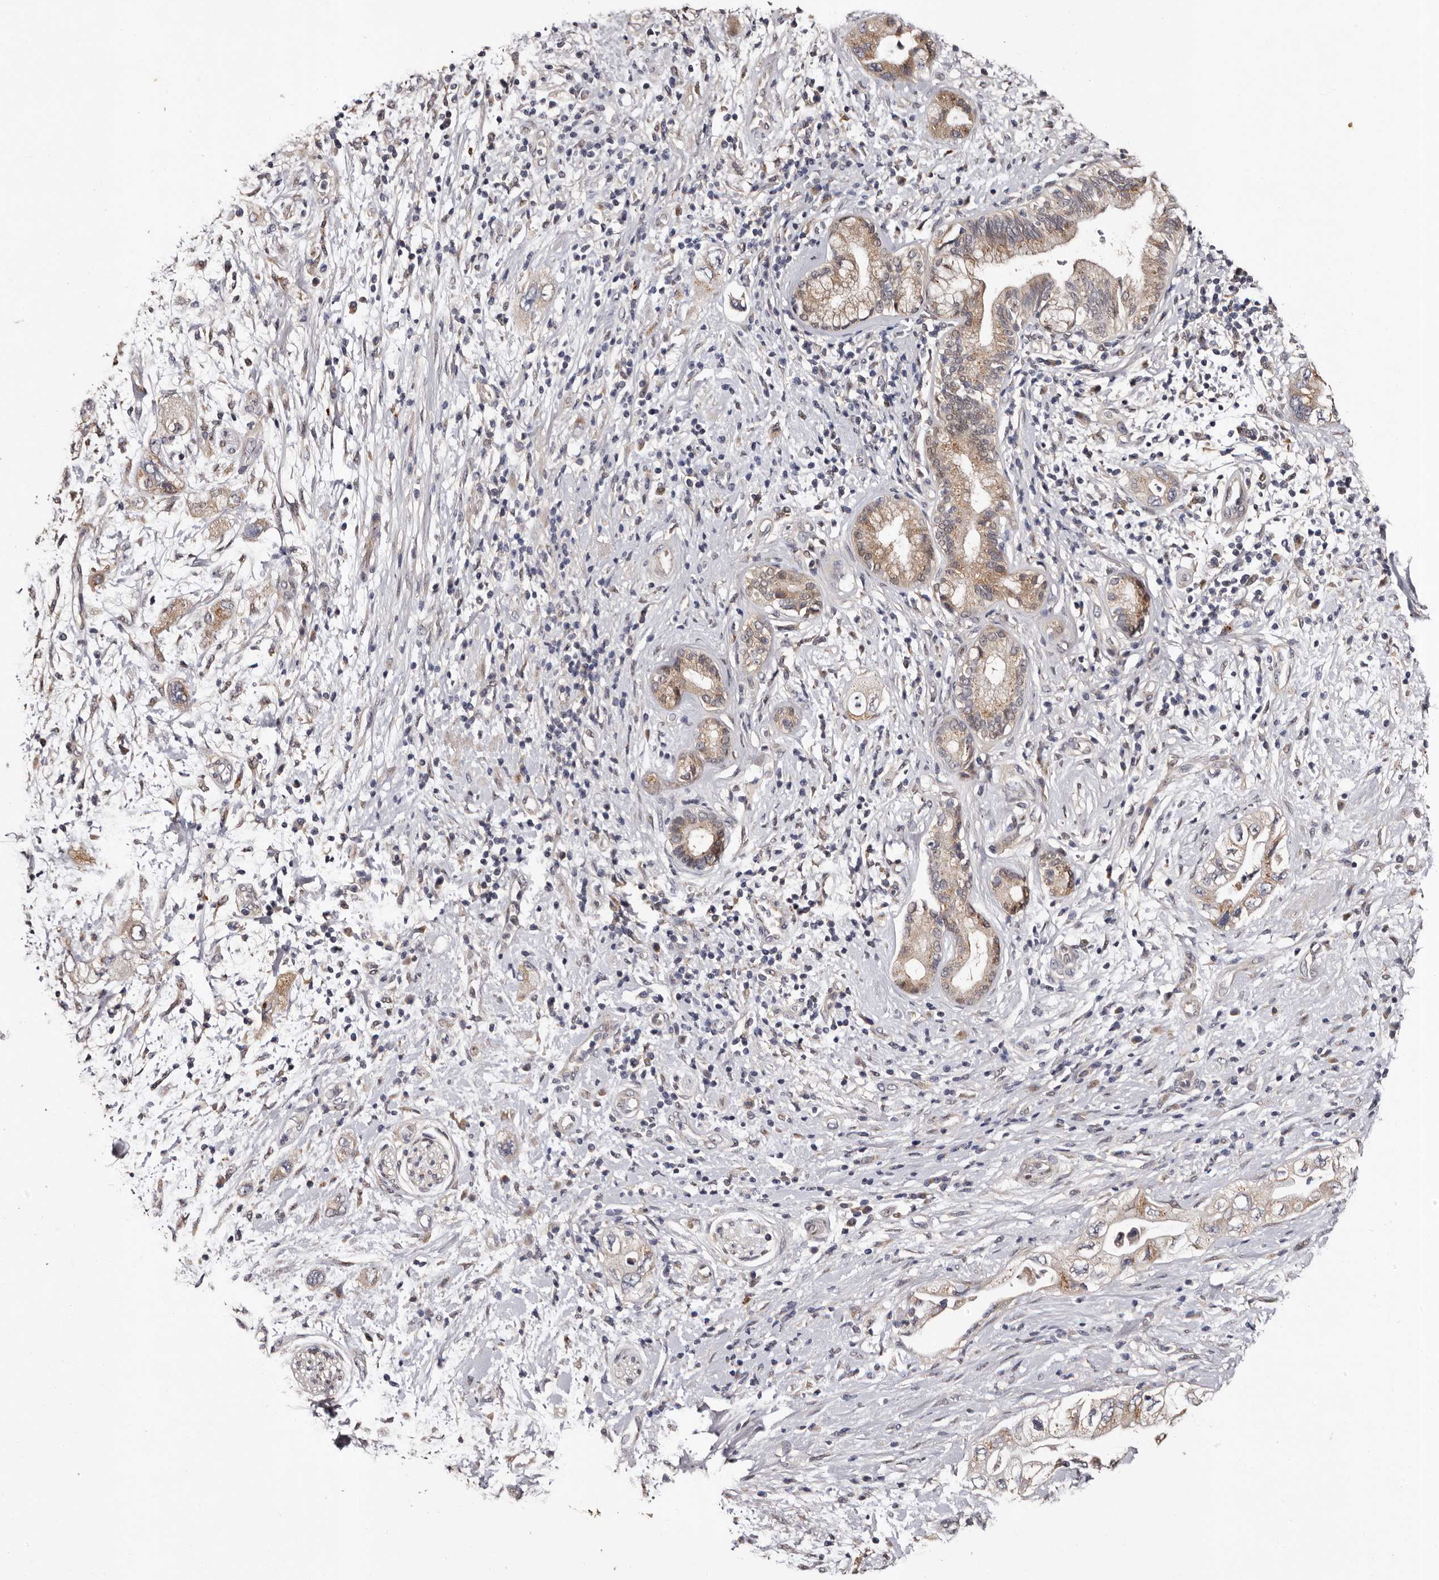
{"staining": {"intensity": "weak", "quantity": ">75%", "location": "cytoplasmic/membranous"}, "tissue": "pancreatic cancer", "cell_type": "Tumor cells", "image_type": "cancer", "snomed": [{"axis": "morphology", "description": "Adenocarcinoma, NOS"}, {"axis": "topography", "description": "Pancreas"}], "caption": "The photomicrograph exhibits immunohistochemical staining of pancreatic cancer (adenocarcinoma). There is weak cytoplasmic/membranous staining is seen in approximately >75% of tumor cells. The protein of interest is stained brown, and the nuclei are stained in blue (DAB (3,3'-diaminobenzidine) IHC with brightfield microscopy, high magnification).", "gene": "FAM91A1", "patient": {"sex": "female", "age": 73}}